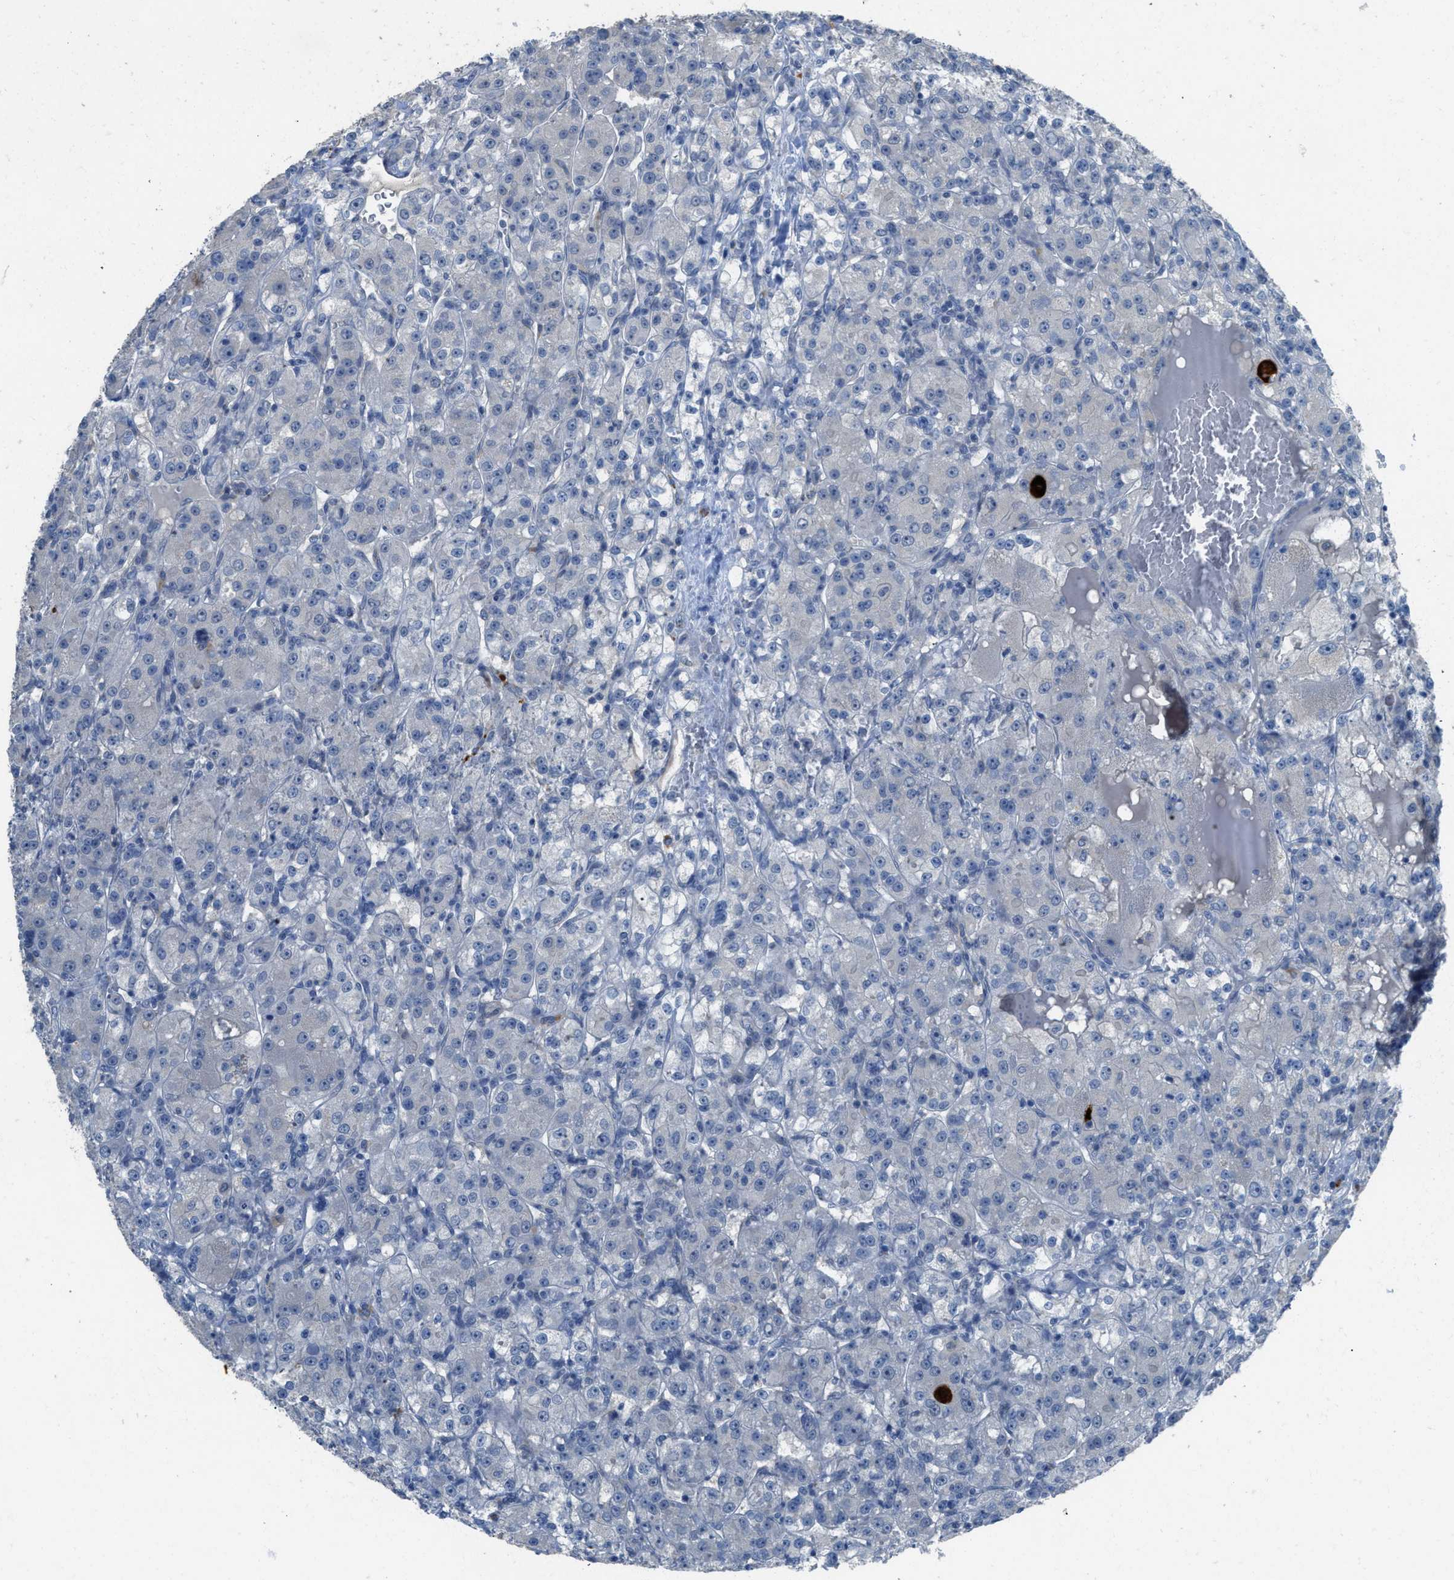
{"staining": {"intensity": "negative", "quantity": "none", "location": "none"}, "tissue": "renal cancer", "cell_type": "Tumor cells", "image_type": "cancer", "snomed": [{"axis": "morphology", "description": "Normal tissue, NOS"}, {"axis": "morphology", "description": "Adenocarcinoma, NOS"}, {"axis": "topography", "description": "Kidney"}], "caption": "Image shows no significant protein expression in tumor cells of renal cancer.", "gene": "TIMD4", "patient": {"sex": "male", "age": 61}}